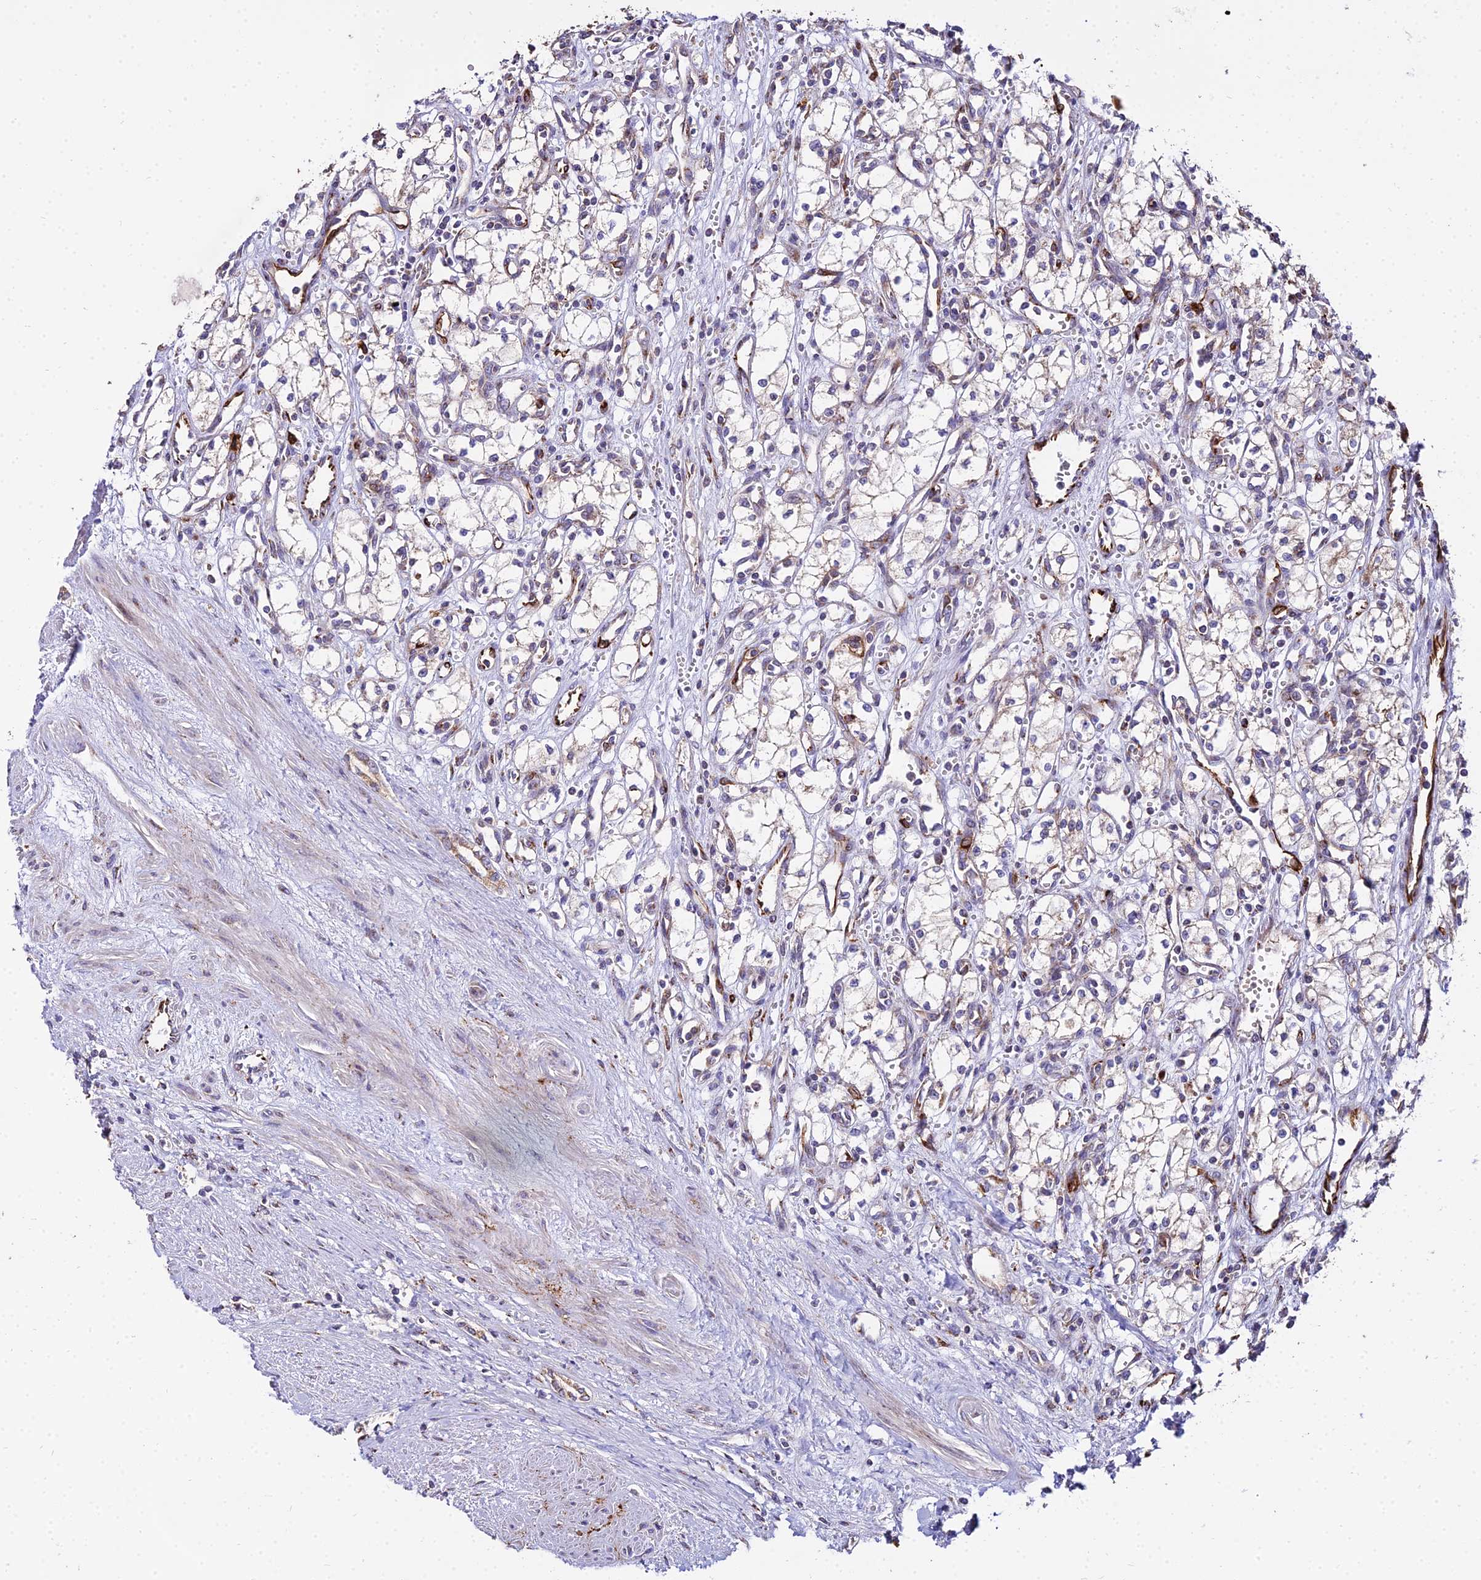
{"staining": {"intensity": "negative", "quantity": "none", "location": "none"}, "tissue": "renal cancer", "cell_type": "Tumor cells", "image_type": "cancer", "snomed": [{"axis": "morphology", "description": "Adenocarcinoma, NOS"}, {"axis": "topography", "description": "Kidney"}], "caption": "Tumor cells show no significant staining in renal adenocarcinoma.", "gene": "PEX19", "patient": {"sex": "male", "age": 59}}